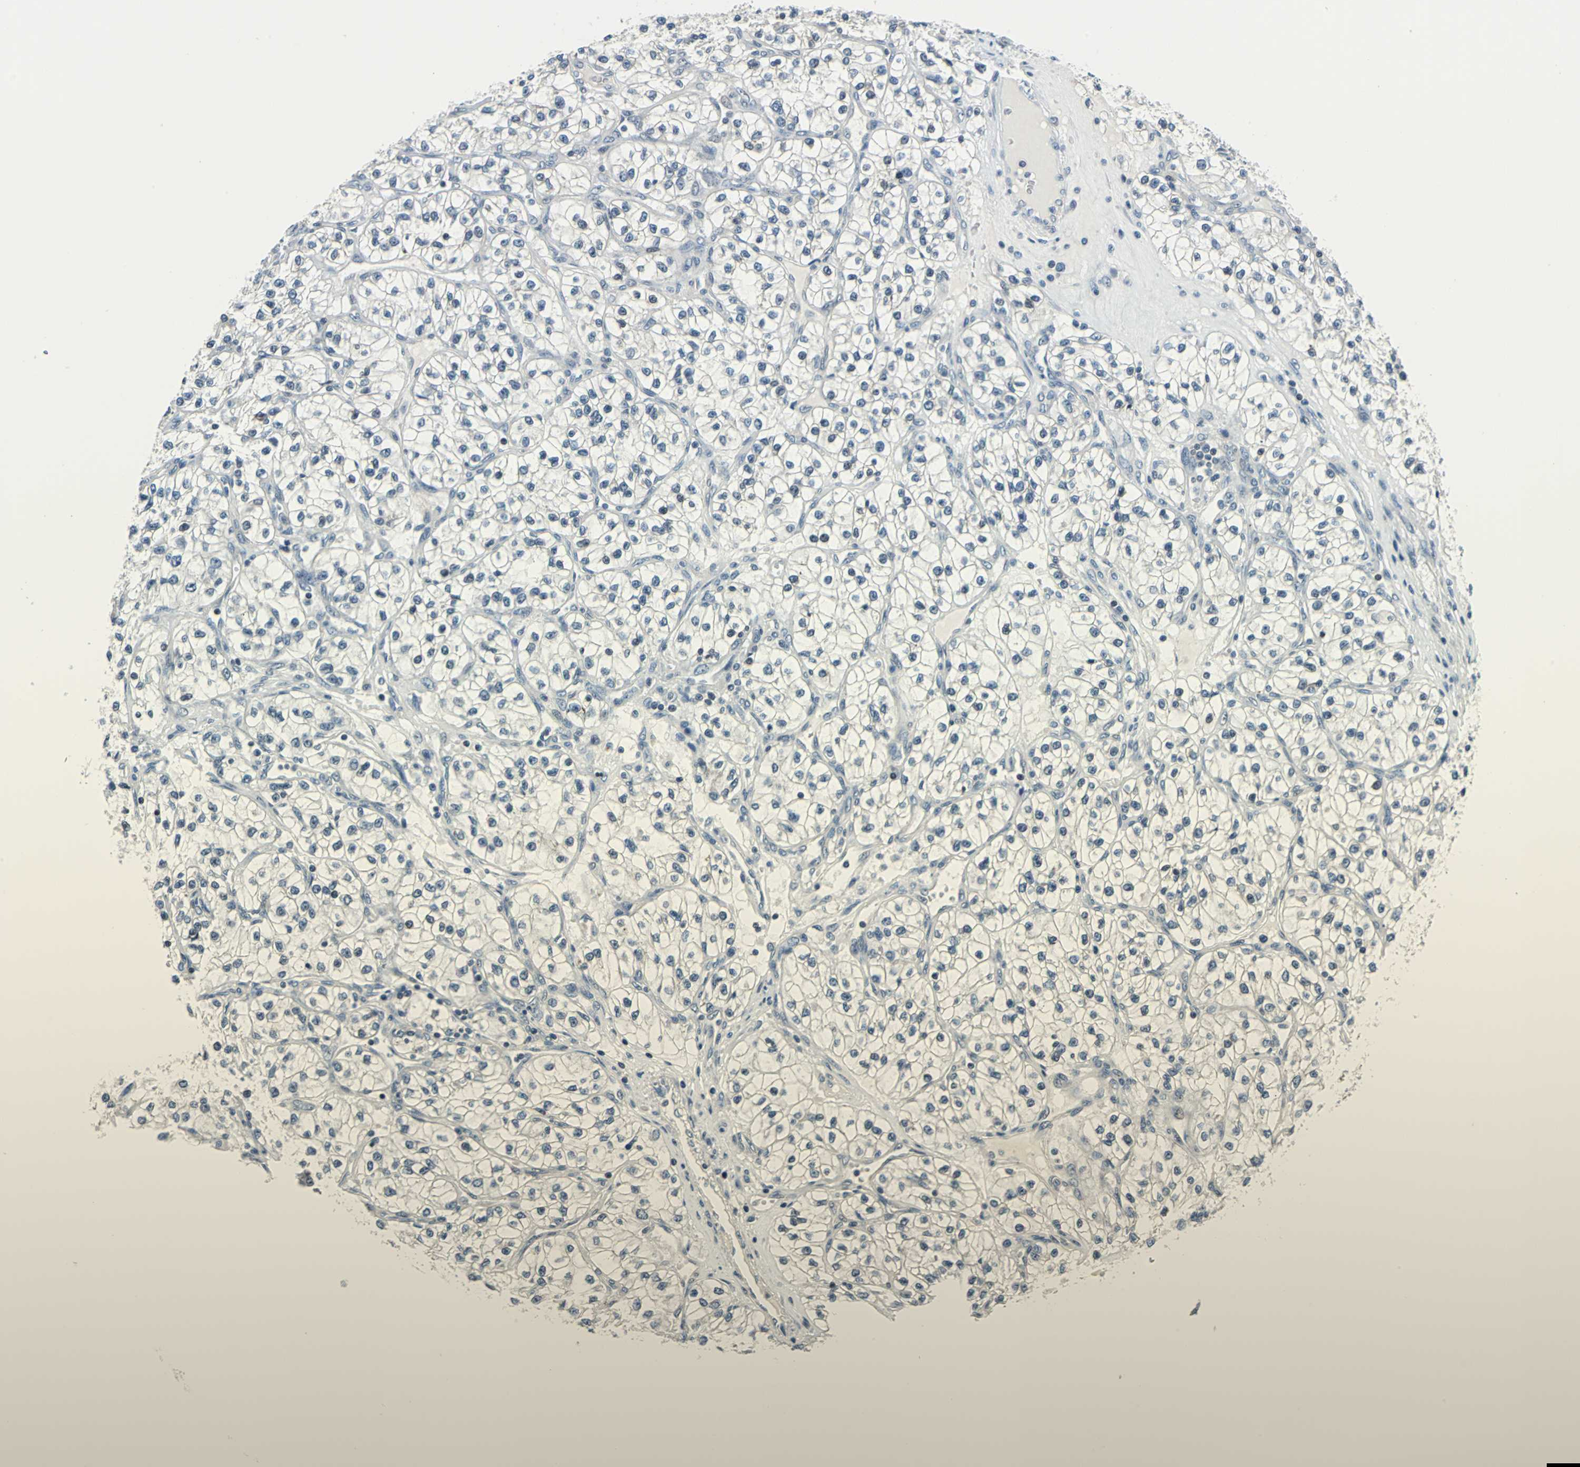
{"staining": {"intensity": "negative", "quantity": "none", "location": "none"}, "tissue": "renal cancer", "cell_type": "Tumor cells", "image_type": "cancer", "snomed": [{"axis": "morphology", "description": "Adenocarcinoma, NOS"}, {"axis": "topography", "description": "Kidney"}], "caption": "An immunohistochemistry photomicrograph of renal adenocarcinoma is shown. There is no staining in tumor cells of renal adenocarcinoma. The staining was performed using DAB to visualize the protein expression in brown, while the nuclei were stained in blue with hematoxylin (Magnification: 20x).", "gene": "HCFC2", "patient": {"sex": "female", "age": 57}}